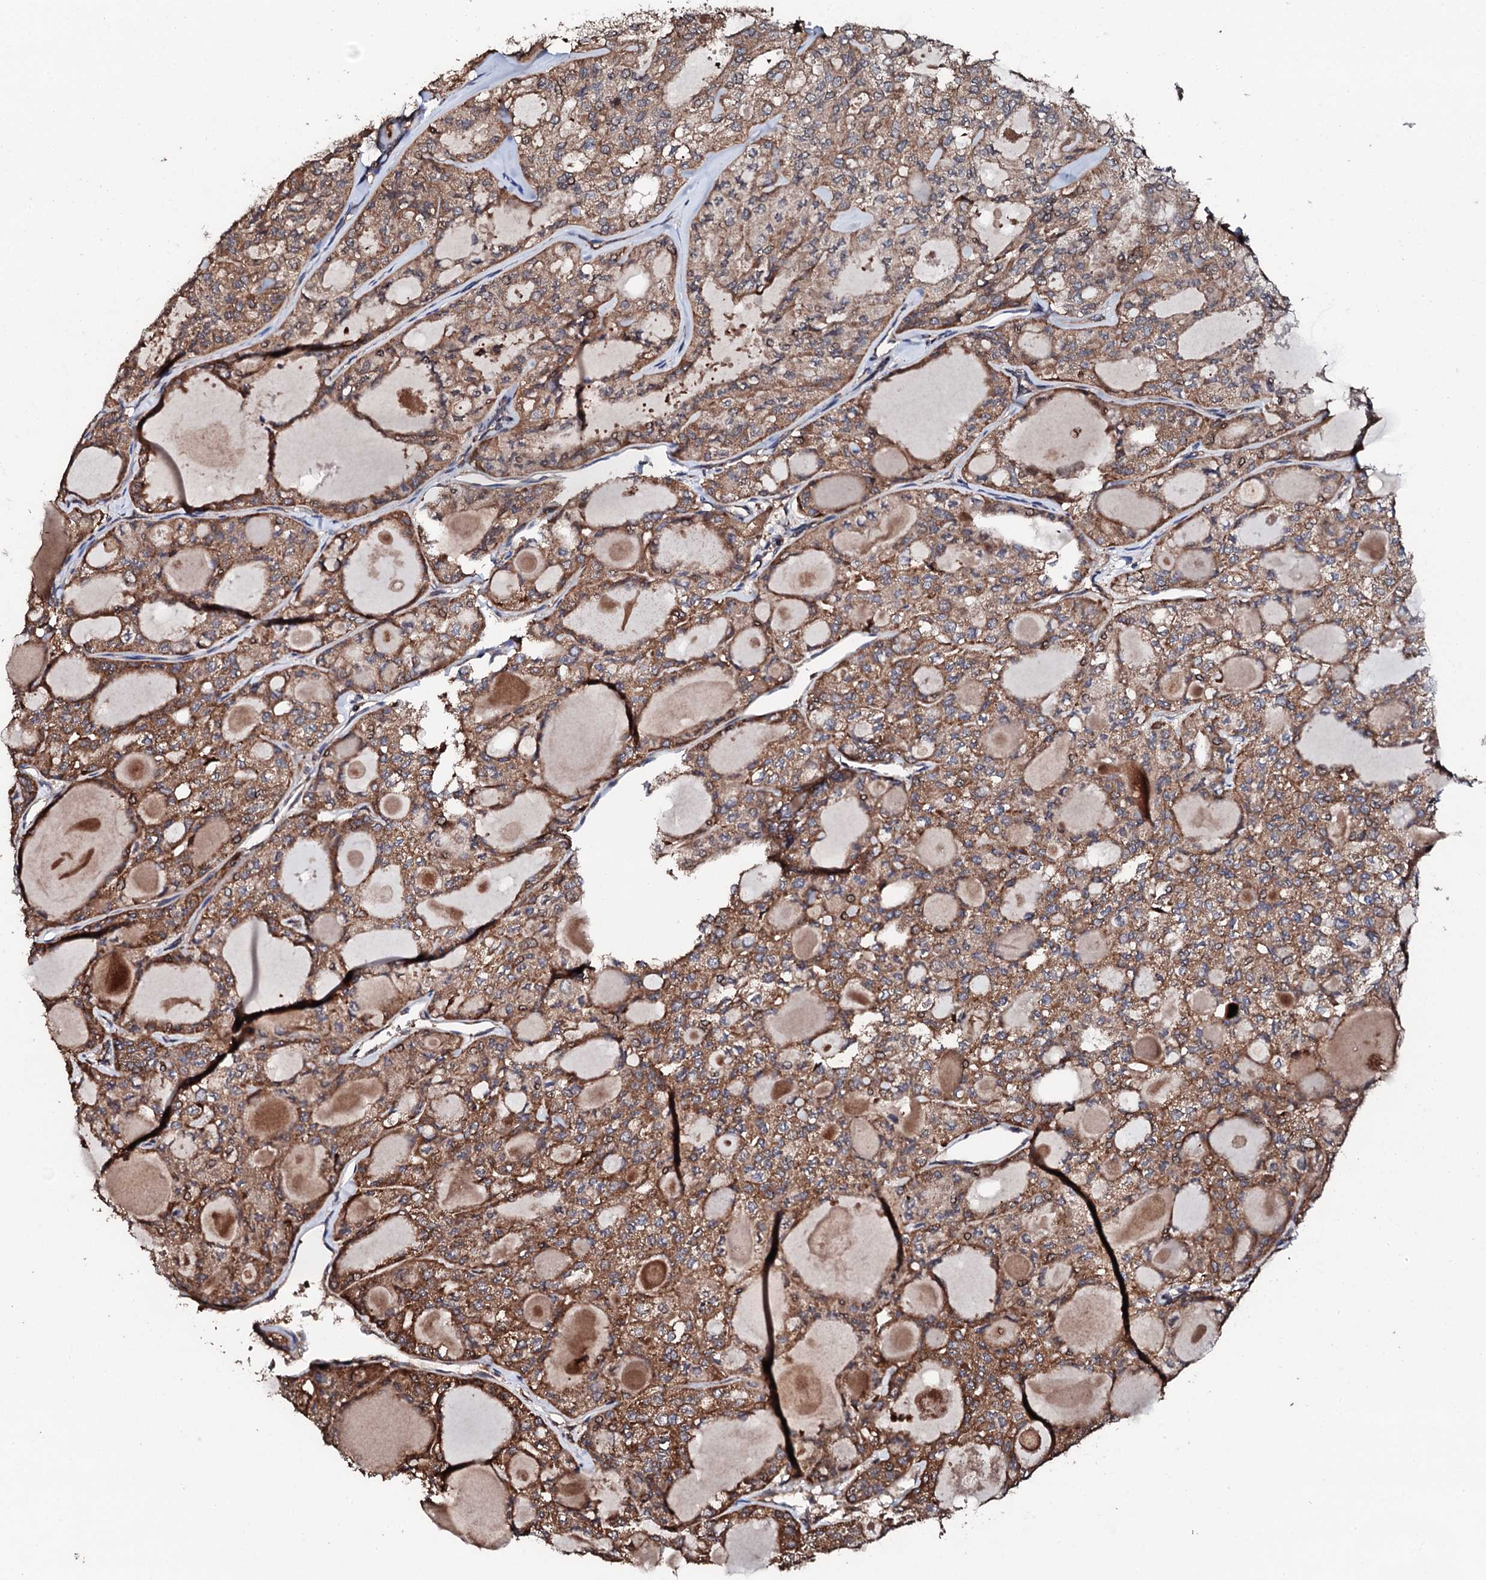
{"staining": {"intensity": "moderate", "quantity": ">75%", "location": "cytoplasmic/membranous"}, "tissue": "thyroid cancer", "cell_type": "Tumor cells", "image_type": "cancer", "snomed": [{"axis": "morphology", "description": "Follicular adenoma carcinoma, NOS"}, {"axis": "topography", "description": "Thyroid gland"}], "caption": "Immunohistochemistry (IHC) image of human thyroid follicular adenoma carcinoma stained for a protein (brown), which exhibits medium levels of moderate cytoplasmic/membranous positivity in approximately >75% of tumor cells.", "gene": "CKAP5", "patient": {"sex": "male", "age": 75}}